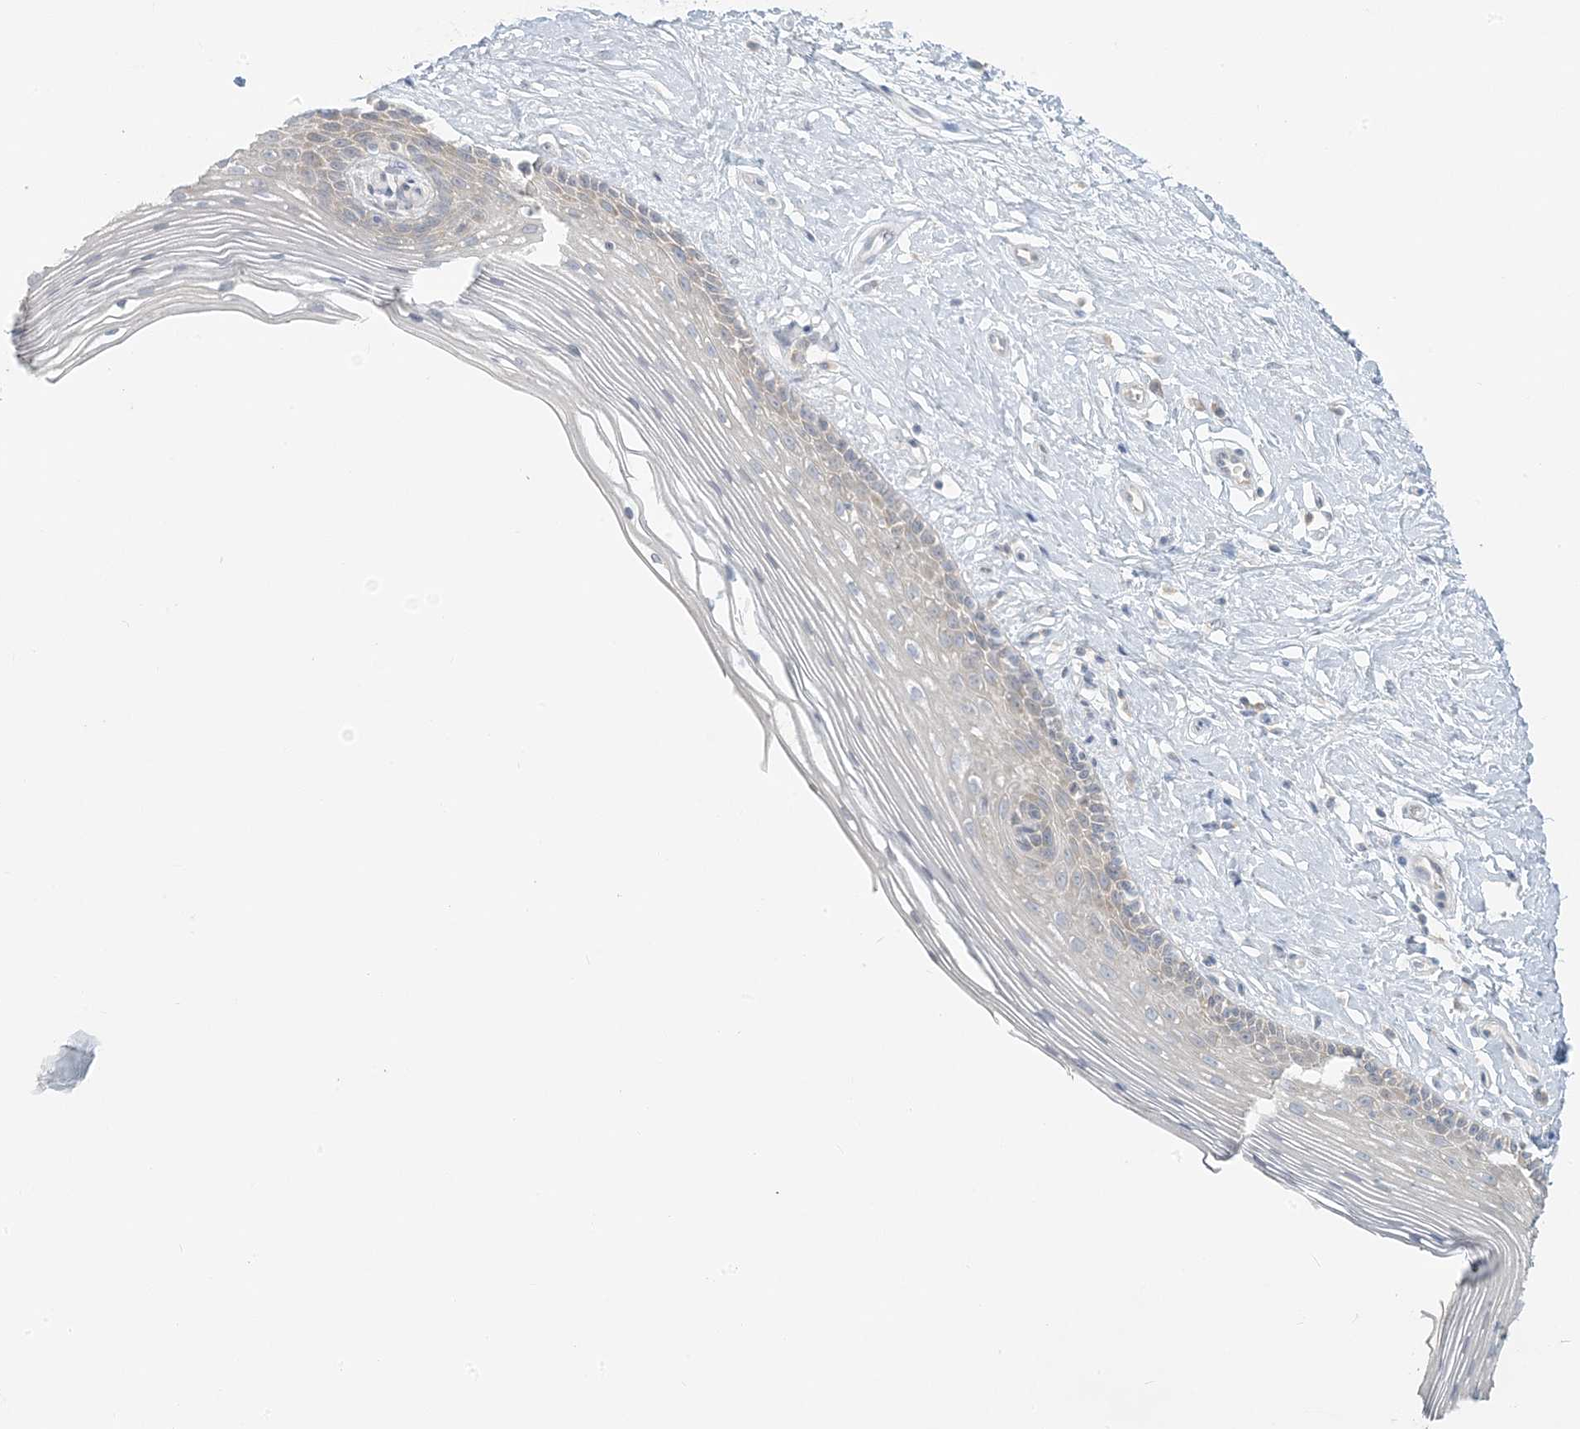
{"staining": {"intensity": "weak", "quantity": "25%-75%", "location": "cytoplasmic/membranous"}, "tissue": "vagina", "cell_type": "Squamous epithelial cells", "image_type": "normal", "snomed": [{"axis": "morphology", "description": "Normal tissue, NOS"}, {"axis": "topography", "description": "Vagina"}], "caption": "High-magnification brightfield microscopy of normal vagina stained with DAB (brown) and counterstained with hematoxylin (blue). squamous epithelial cells exhibit weak cytoplasmic/membranous expression is identified in about25%-75% of cells. (DAB = brown stain, brightfield microscopy at high magnification).", "gene": "EEFSEC", "patient": {"sex": "female", "age": 46}}